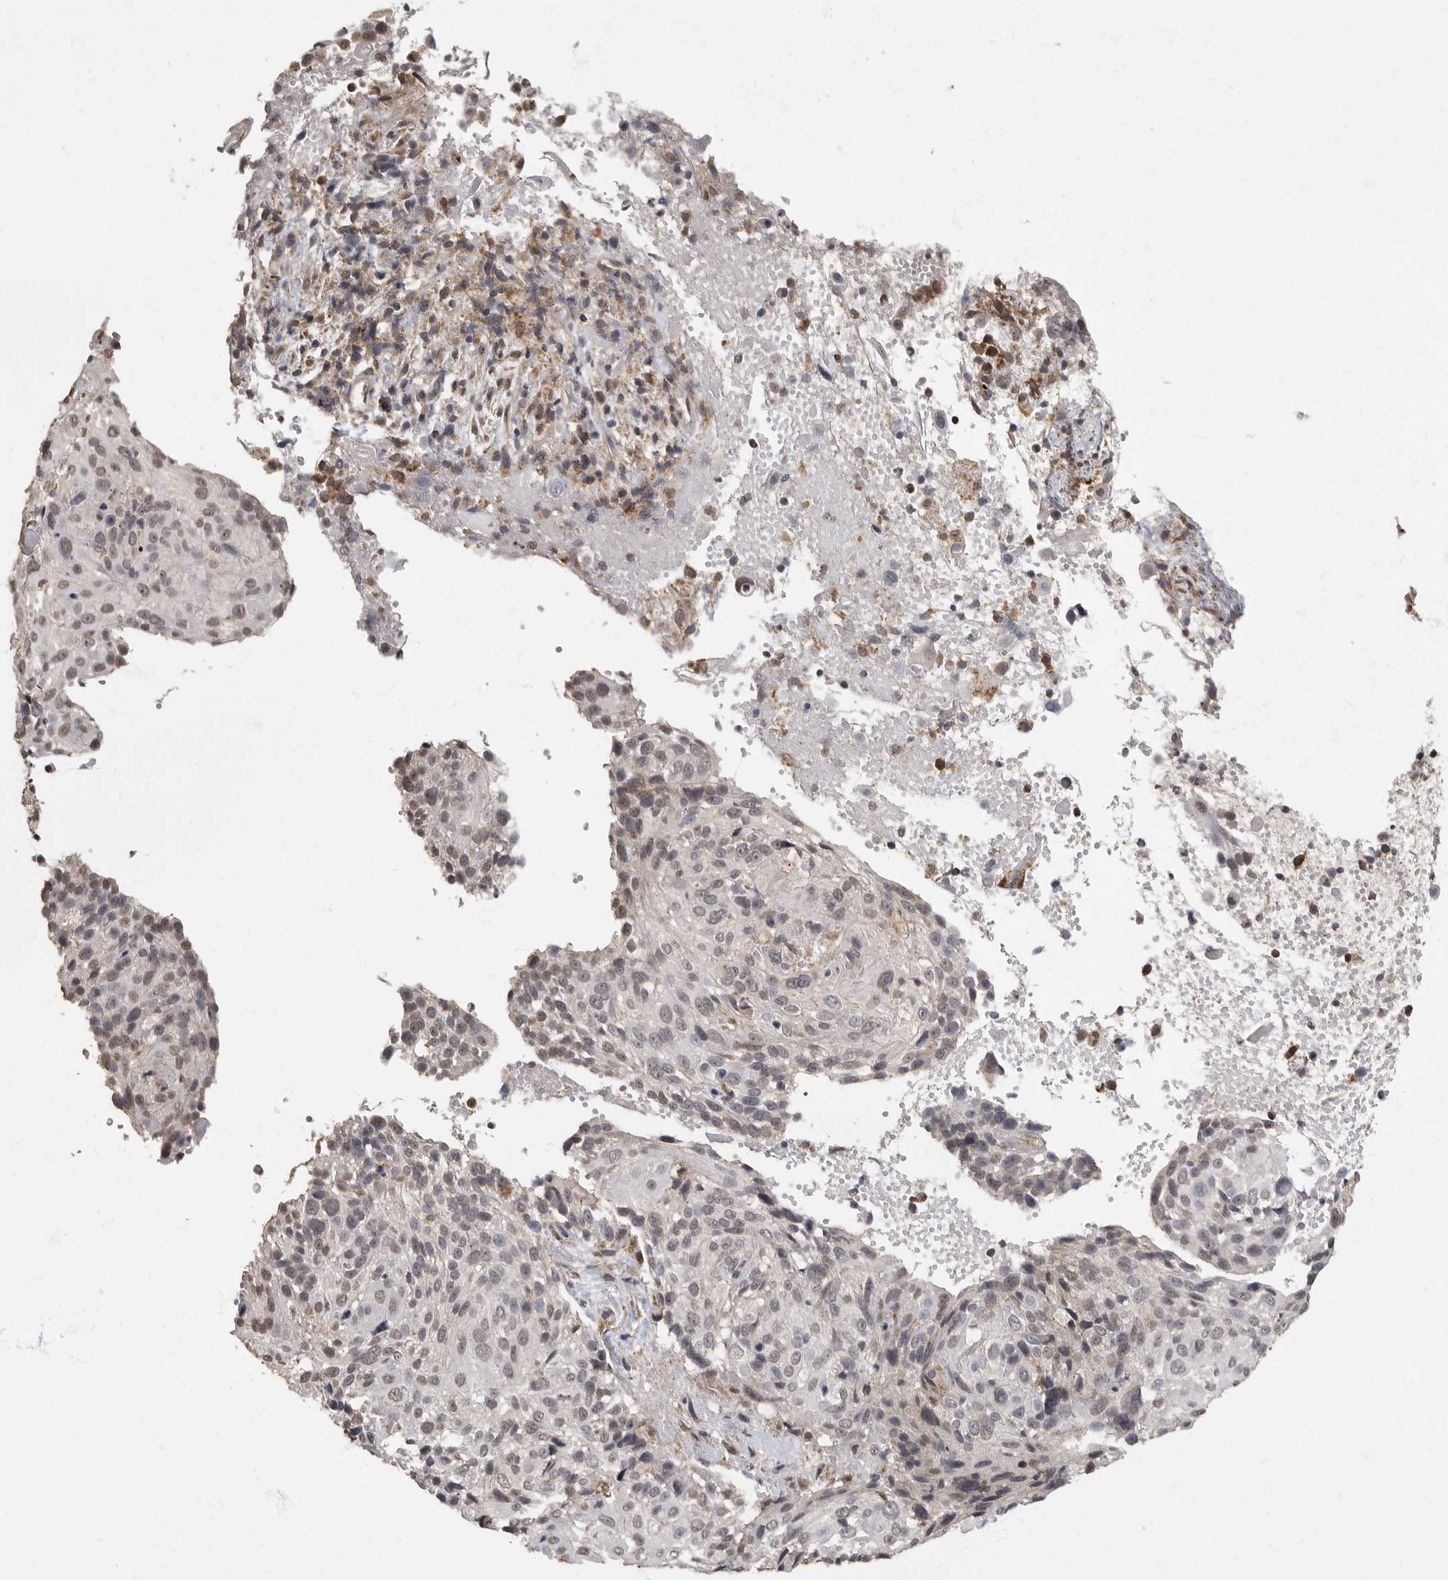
{"staining": {"intensity": "weak", "quantity": "<25%", "location": "nuclear"}, "tissue": "cervical cancer", "cell_type": "Tumor cells", "image_type": "cancer", "snomed": [{"axis": "morphology", "description": "Squamous cell carcinoma, NOS"}, {"axis": "topography", "description": "Cervix"}], "caption": "Tumor cells are negative for brown protein staining in cervical squamous cell carcinoma.", "gene": "MAFG", "patient": {"sex": "female", "age": 74}}